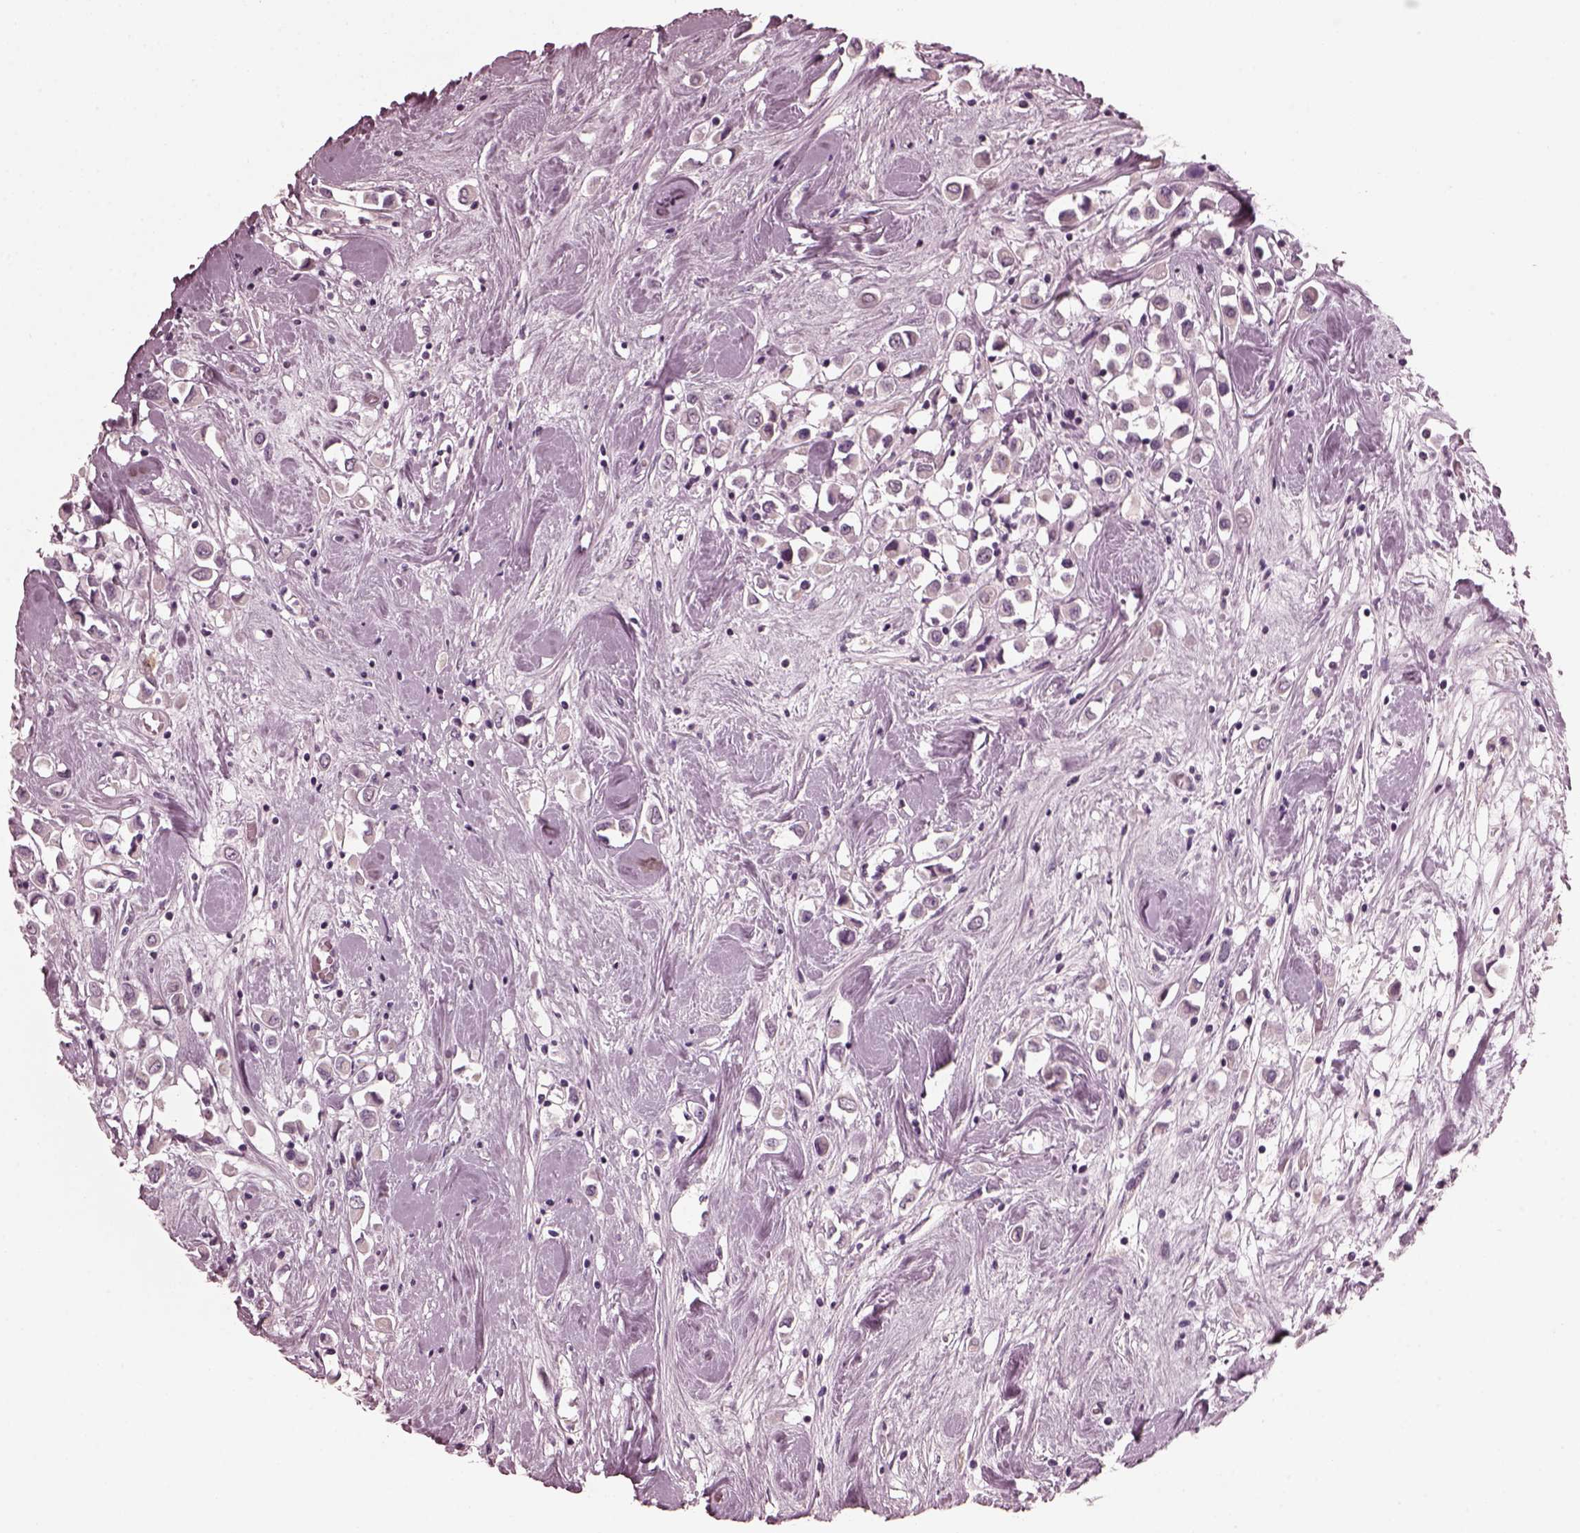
{"staining": {"intensity": "negative", "quantity": "none", "location": "none"}, "tissue": "breast cancer", "cell_type": "Tumor cells", "image_type": "cancer", "snomed": [{"axis": "morphology", "description": "Duct carcinoma"}, {"axis": "topography", "description": "Breast"}], "caption": "Immunohistochemistry of human breast cancer exhibits no positivity in tumor cells.", "gene": "CGA", "patient": {"sex": "female", "age": 61}}